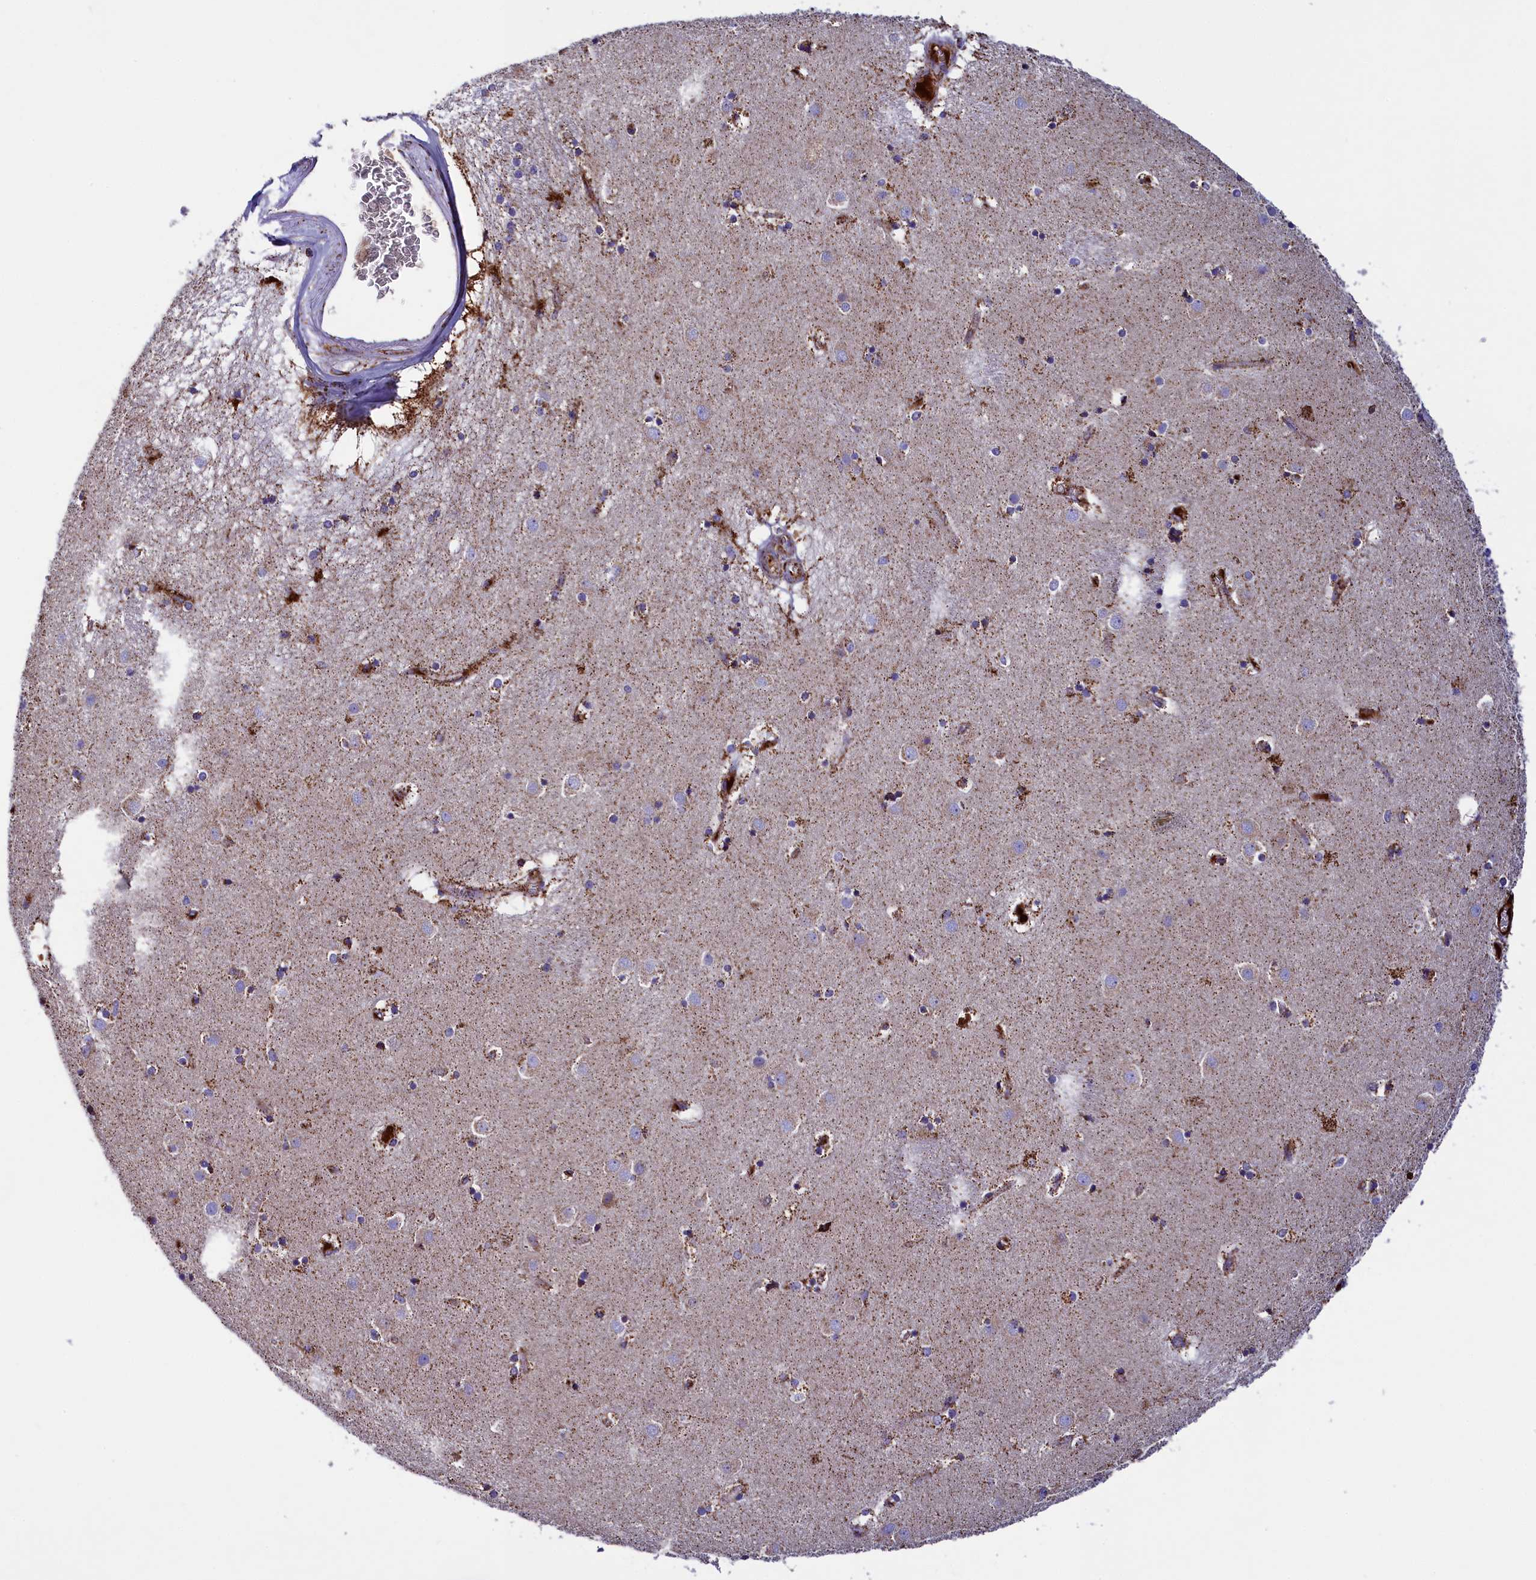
{"staining": {"intensity": "moderate", "quantity": "25%-75%", "location": "cytoplasmic/membranous"}, "tissue": "caudate", "cell_type": "Glial cells", "image_type": "normal", "snomed": [{"axis": "morphology", "description": "Normal tissue, NOS"}, {"axis": "topography", "description": "Lateral ventricle wall"}], "caption": "Glial cells show medium levels of moderate cytoplasmic/membranous staining in about 25%-75% of cells in benign human caudate. The staining was performed using DAB (3,3'-diaminobenzidine), with brown indicating positive protein expression. Nuclei are stained blue with hematoxylin.", "gene": "SLC39A3", "patient": {"sex": "male", "age": 70}}